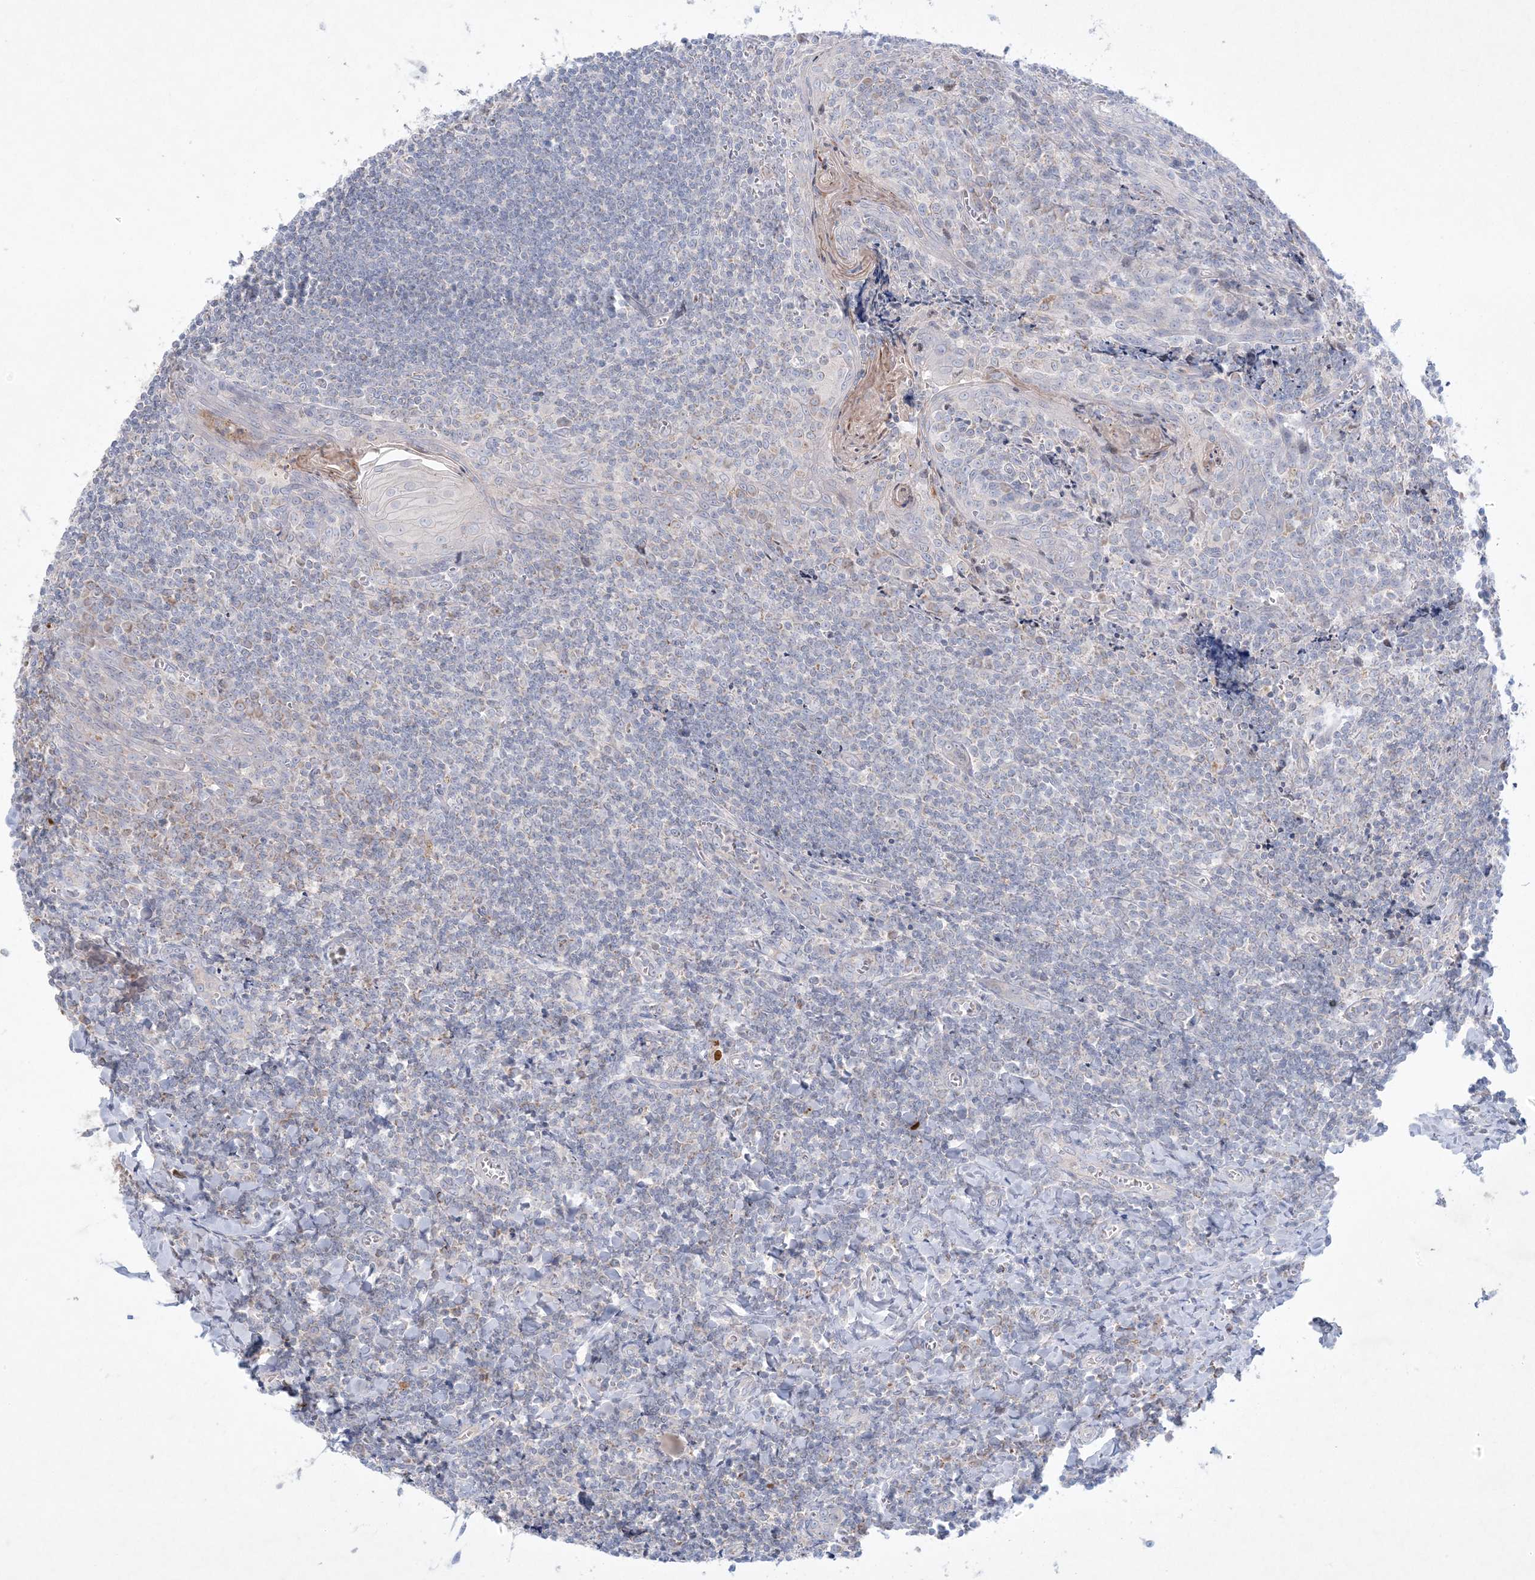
{"staining": {"intensity": "weak", "quantity": "<25%", "location": "cytoplasmic/membranous"}, "tissue": "tonsil", "cell_type": "Germinal center cells", "image_type": "normal", "snomed": [{"axis": "morphology", "description": "Normal tissue, NOS"}, {"axis": "topography", "description": "Tonsil"}], "caption": "High power microscopy histopathology image of an immunohistochemistry (IHC) image of normal tonsil, revealing no significant staining in germinal center cells.", "gene": "KCTD6", "patient": {"sex": "male", "age": 27}}